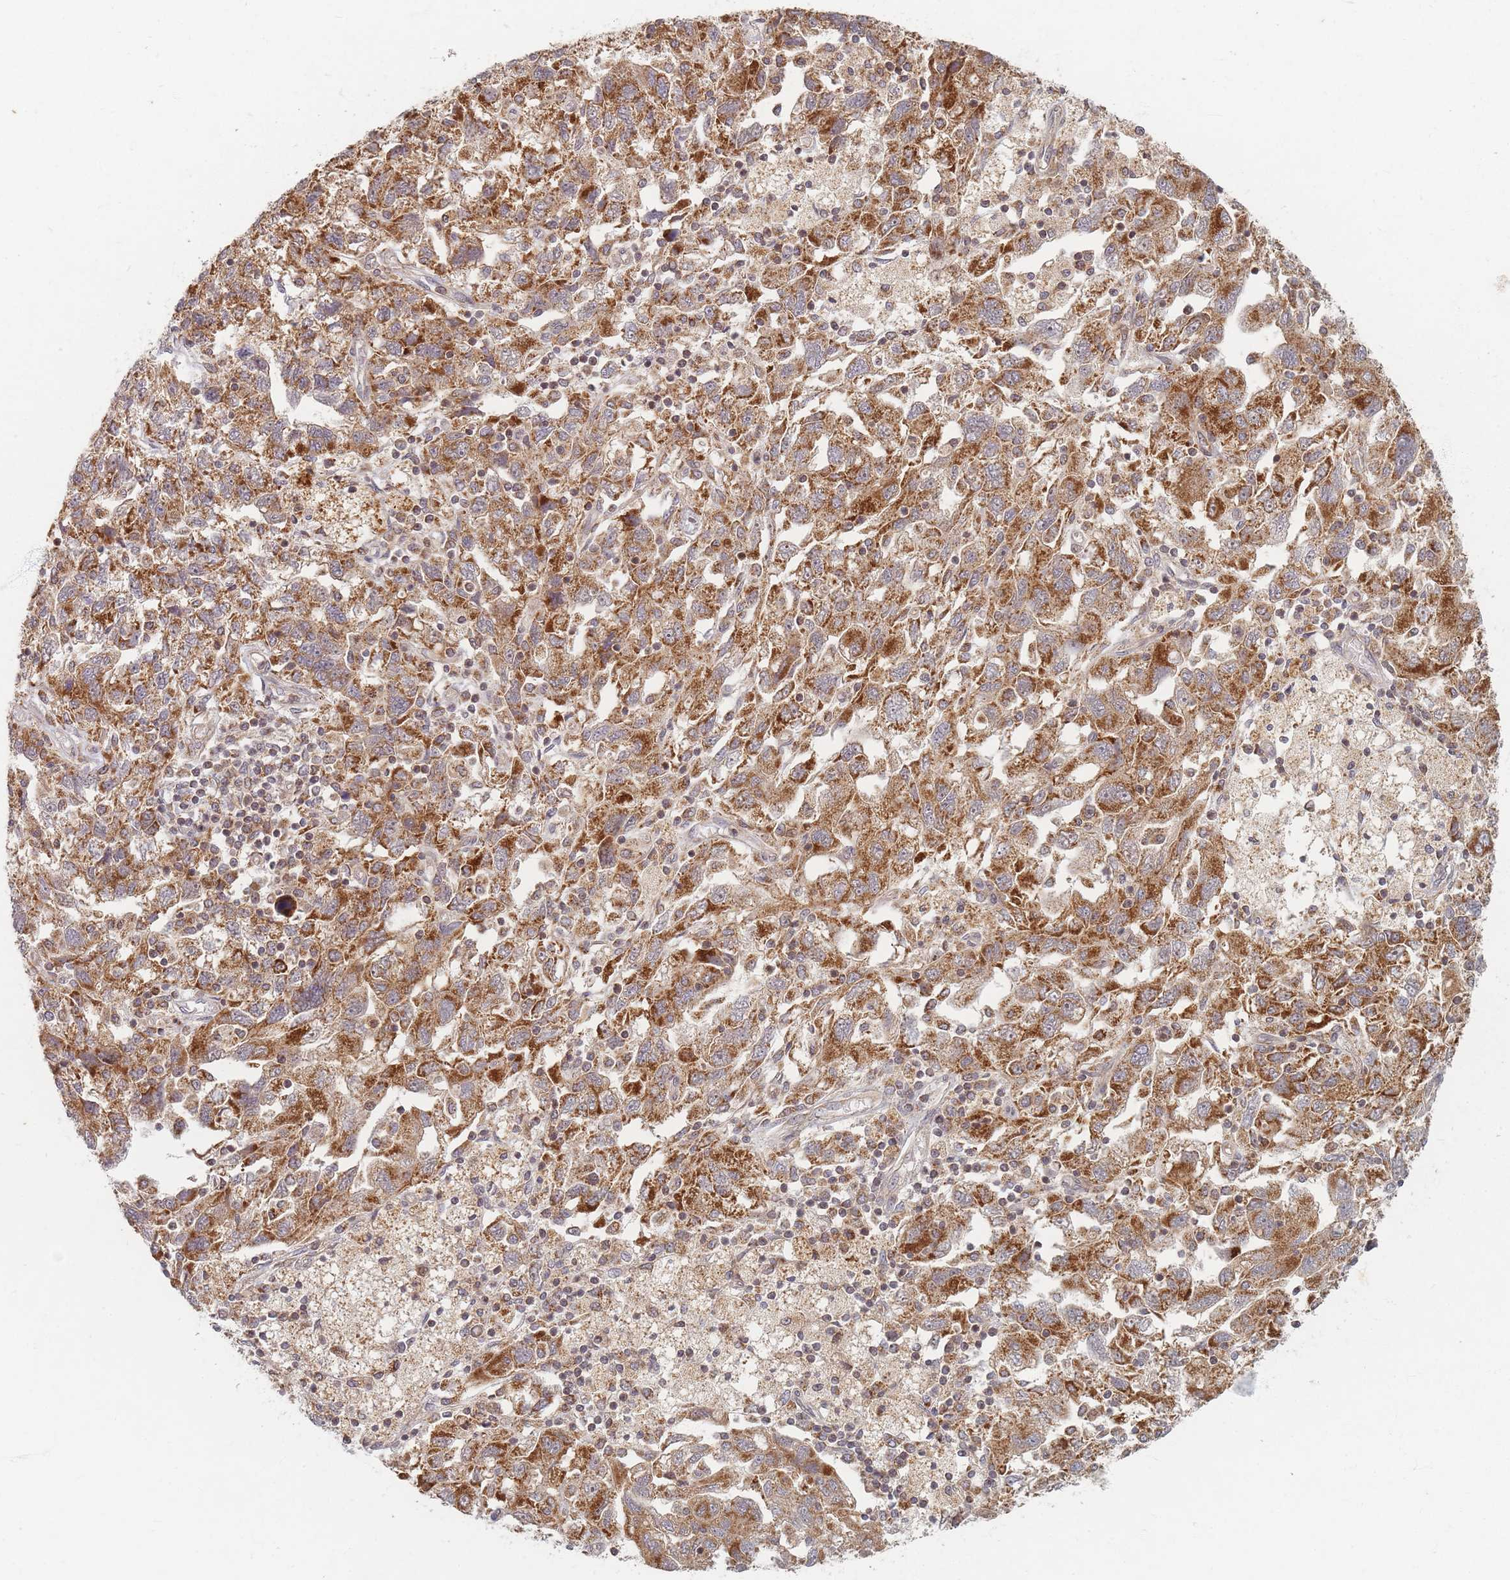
{"staining": {"intensity": "moderate", "quantity": ">75%", "location": "cytoplasmic/membranous"}, "tissue": "ovarian cancer", "cell_type": "Tumor cells", "image_type": "cancer", "snomed": [{"axis": "morphology", "description": "Carcinoma, NOS"}, {"axis": "morphology", "description": "Cystadenocarcinoma, serous, NOS"}, {"axis": "topography", "description": "Ovary"}], "caption": "An image of human carcinoma (ovarian) stained for a protein shows moderate cytoplasmic/membranous brown staining in tumor cells.", "gene": "RADX", "patient": {"sex": "female", "age": 69}}